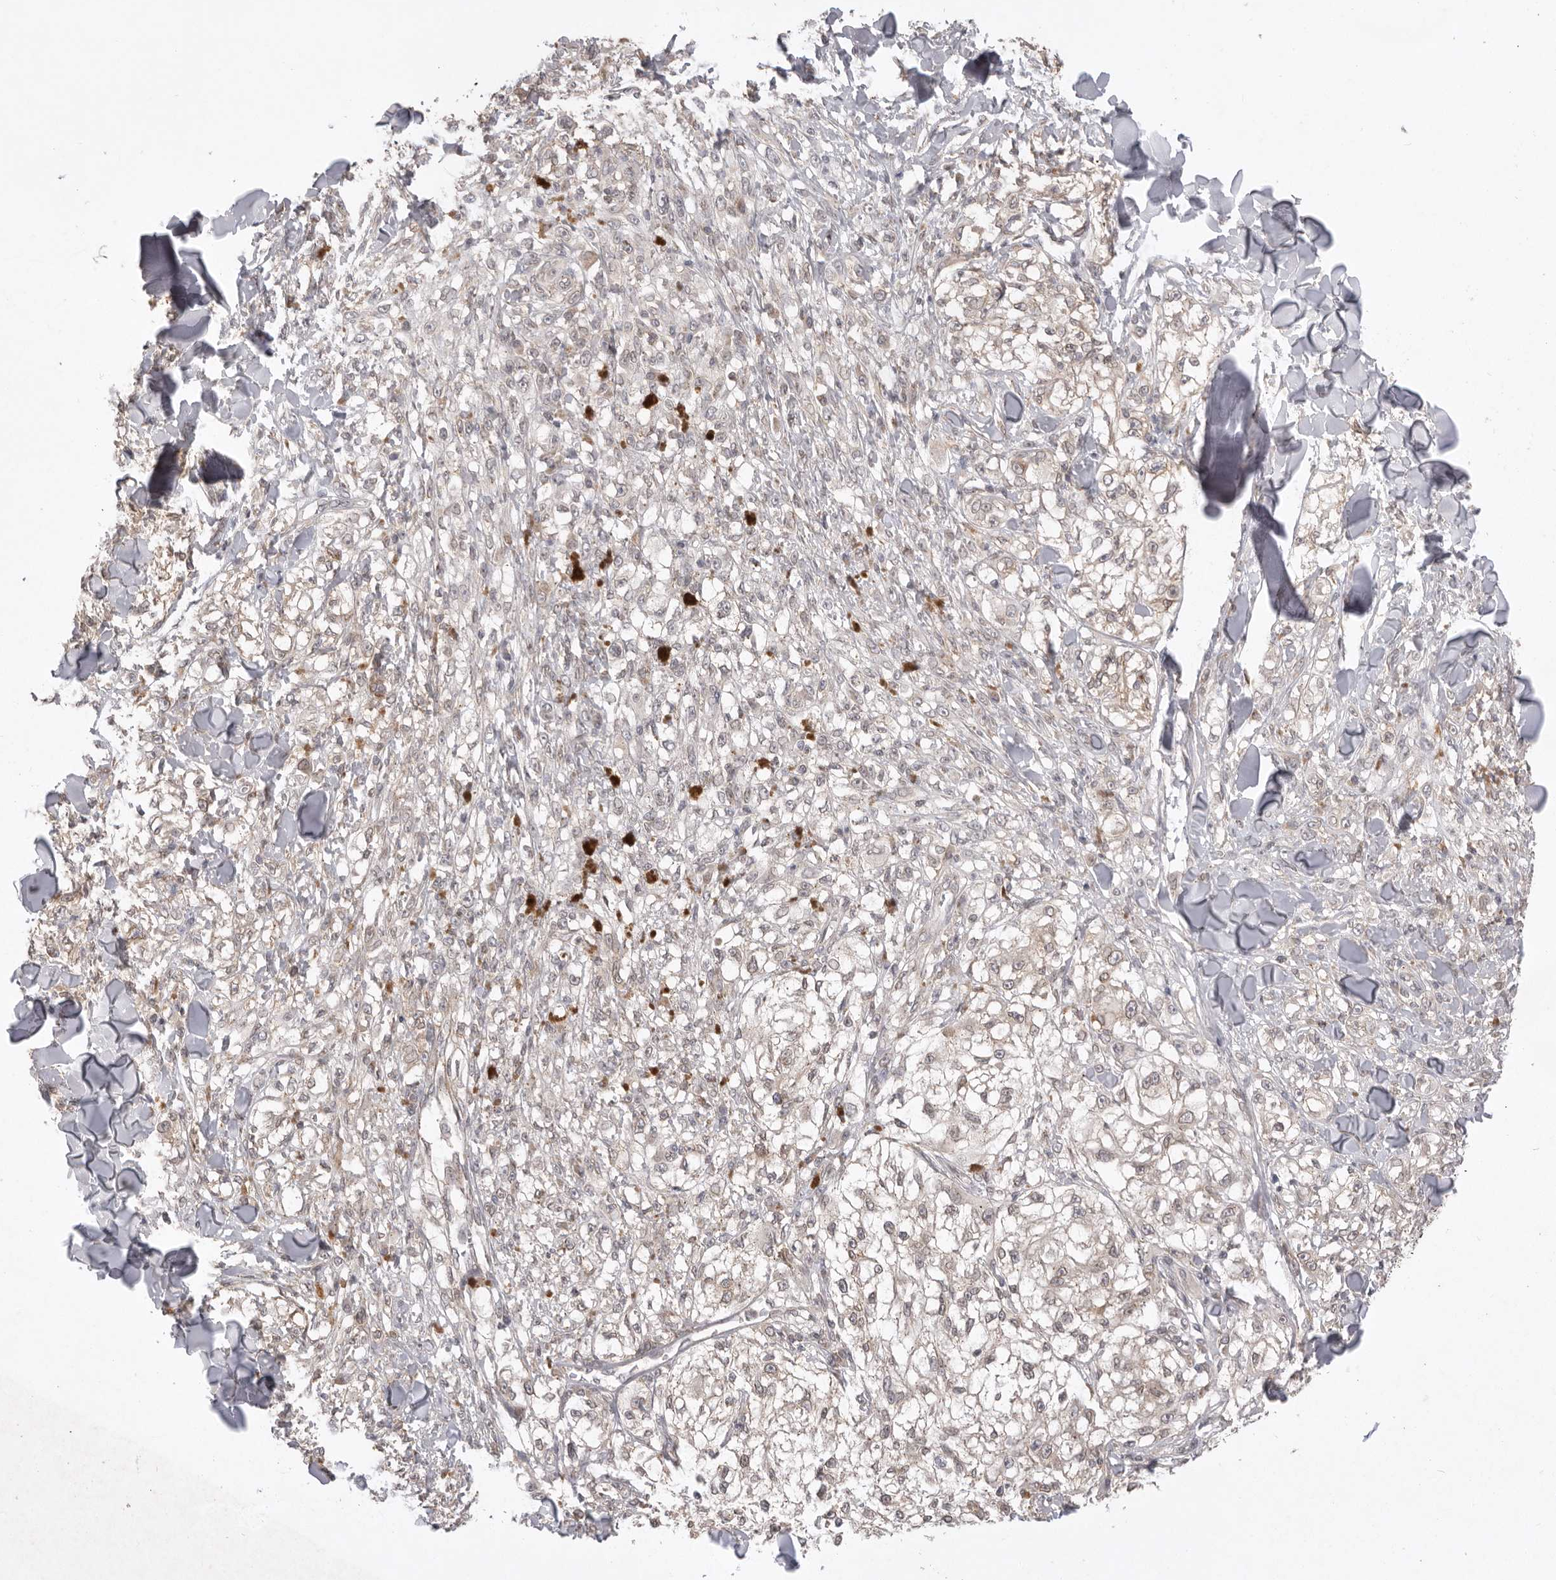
{"staining": {"intensity": "negative", "quantity": "none", "location": "none"}, "tissue": "melanoma", "cell_type": "Tumor cells", "image_type": "cancer", "snomed": [{"axis": "morphology", "description": "Malignant melanoma, NOS"}, {"axis": "topography", "description": "Skin of head"}], "caption": "A photomicrograph of human melanoma is negative for staining in tumor cells. Brightfield microscopy of immunohistochemistry stained with DAB (brown) and hematoxylin (blue), captured at high magnification.", "gene": "TLR3", "patient": {"sex": "male", "age": 83}}